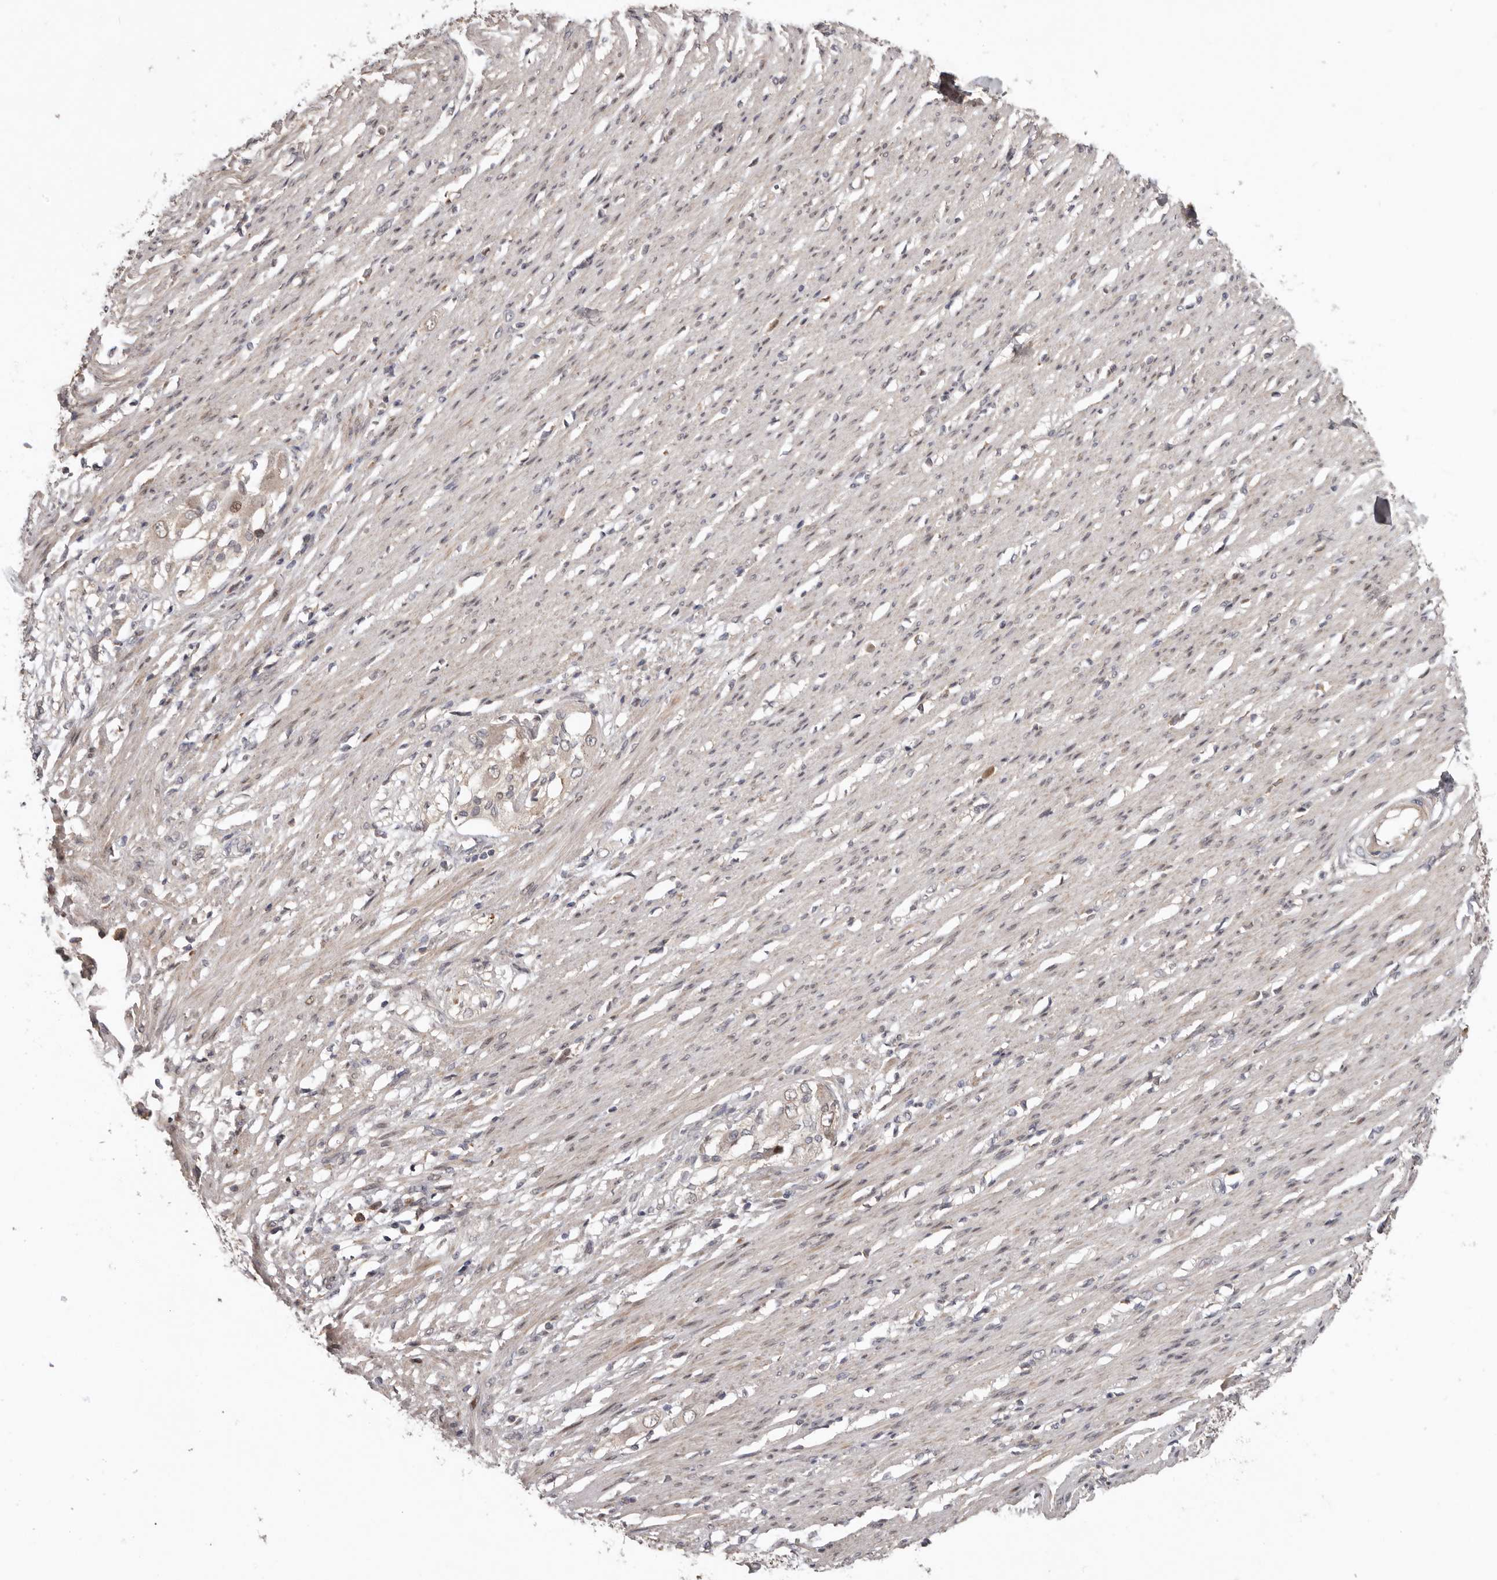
{"staining": {"intensity": "negative", "quantity": "none", "location": "none"}, "tissue": "smooth muscle", "cell_type": "Smooth muscle cells", "image_type": "normal", "snomed": [{"axis": "morphology", "description": "Normal tissue, NOS"}, {"axis": "morphology", "description": "Adenocarcinoma, NOS"}, {"axis": "topography", "description": "Colon"}, {"axis": "topography", "description": "Peripheral nerve tissue"}], "caption": "Photomicrograph shows no significant protein positivity in smooth muscle cells of unremarkable smooth muscle.", "gene": "NMUR1", "patient": {"sex": "male", "age": 14}}